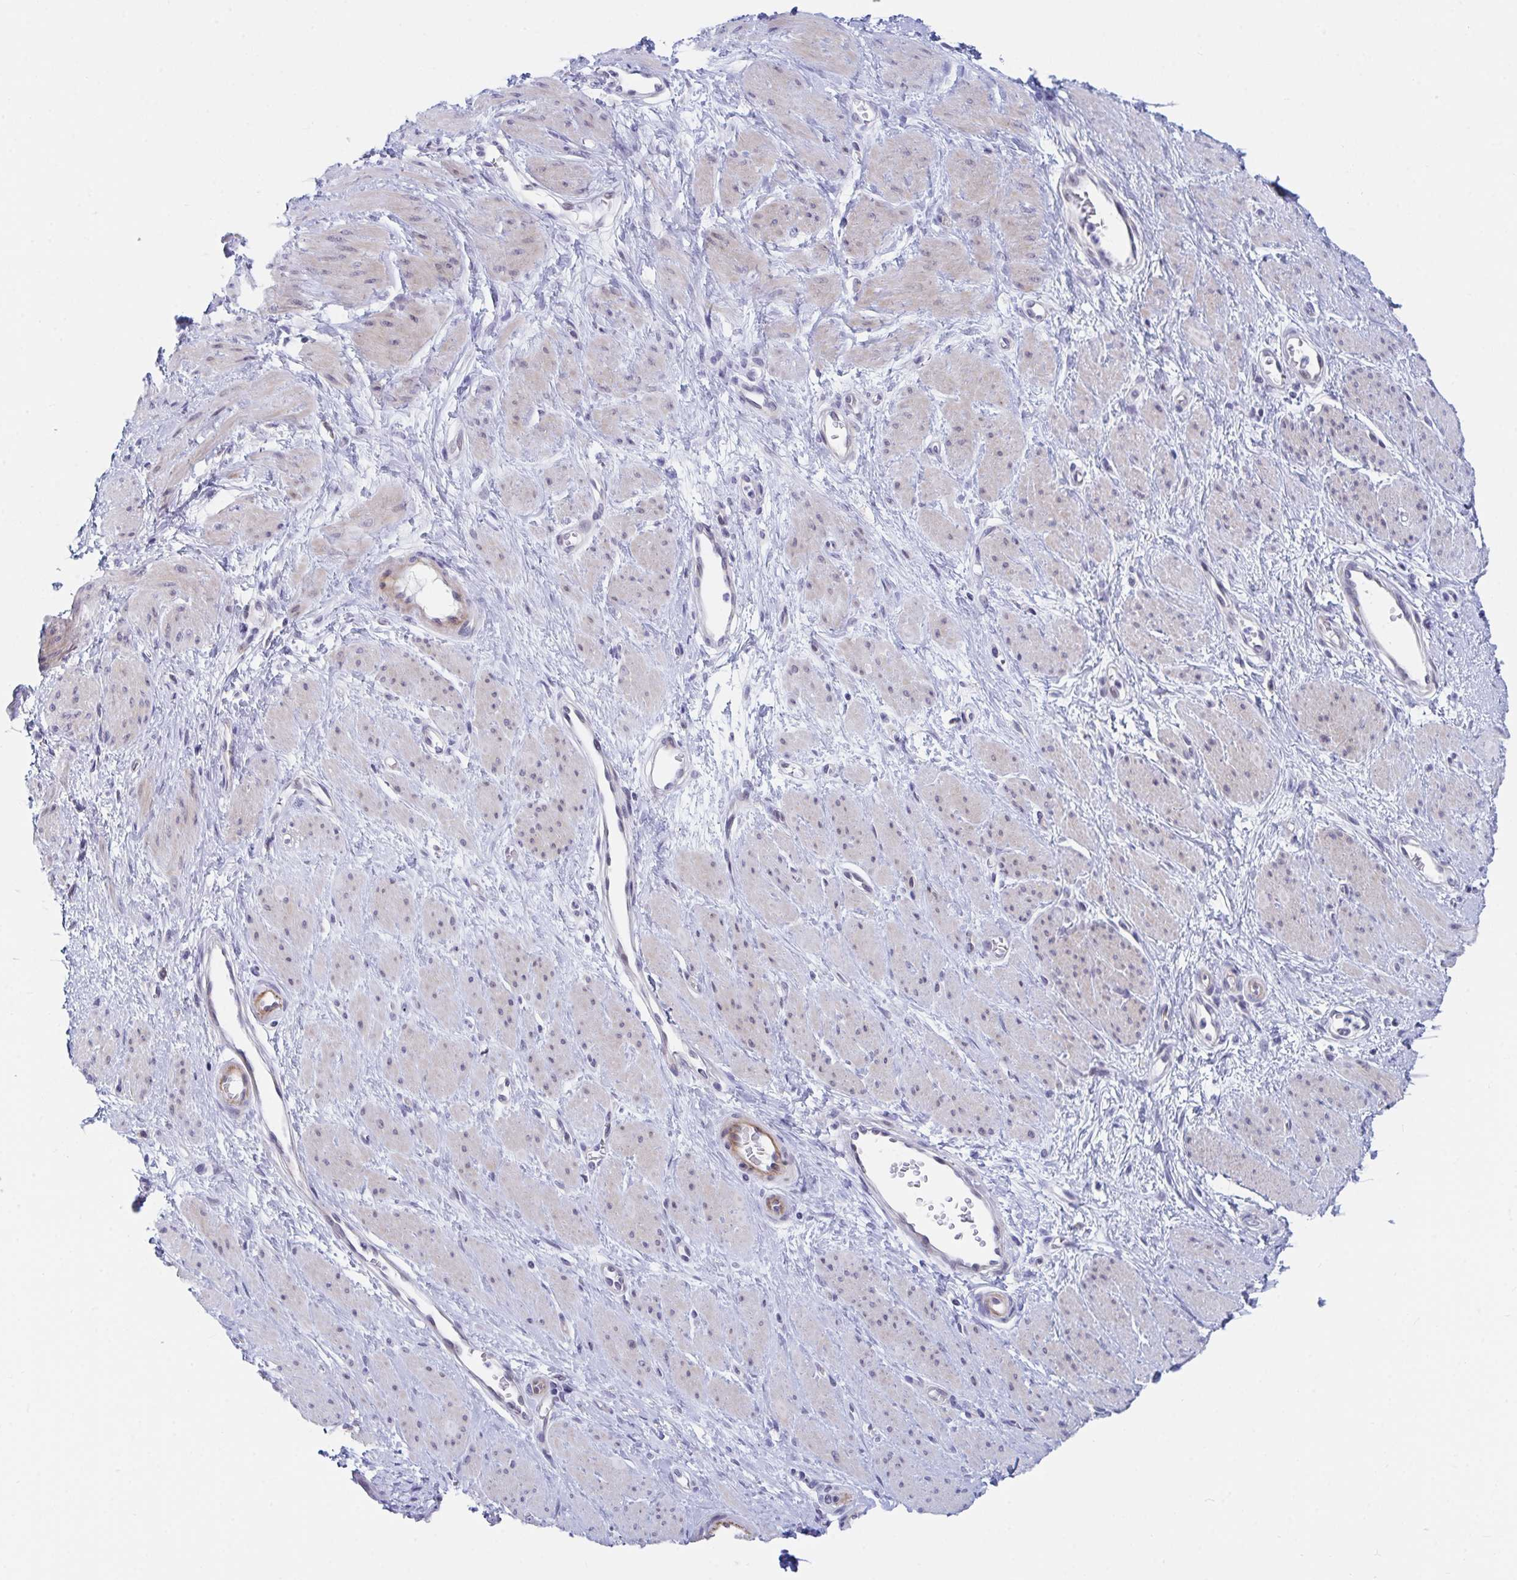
{"staining": {"intensity": "weak", "quantity": "25%-75%", "location": "cytoplasmic/membranous,nuclear"}, "tissue": "smooth muscle", "cell_type": "Smooth muscle cells", "image_type": "normal", "snomed": [{"axis": "morphology", "description": "Normal tissue, NOS"}, {"axis": "topography", "description": "Smooth muscle"}, {"axis": "topography", "description": "Uterus"}], "caption": "Immunohistochemistry (DAB (3,3'-diaminobenzidine)) staining of unremarkable smooth muscle displays weak cytoplasmic/membranous,nuclear protein positivity in approximately 25%-75% of smooth muscle cells. The staining was performed using DAB (3,3'-diaminobenzidine) to visualize the protein expression in brown, while the nuclei were stained in blue with hematoxylin (Magnification: 20x).", "gene": "DAOA", "patient": {"sex": "female", "age": 39}}